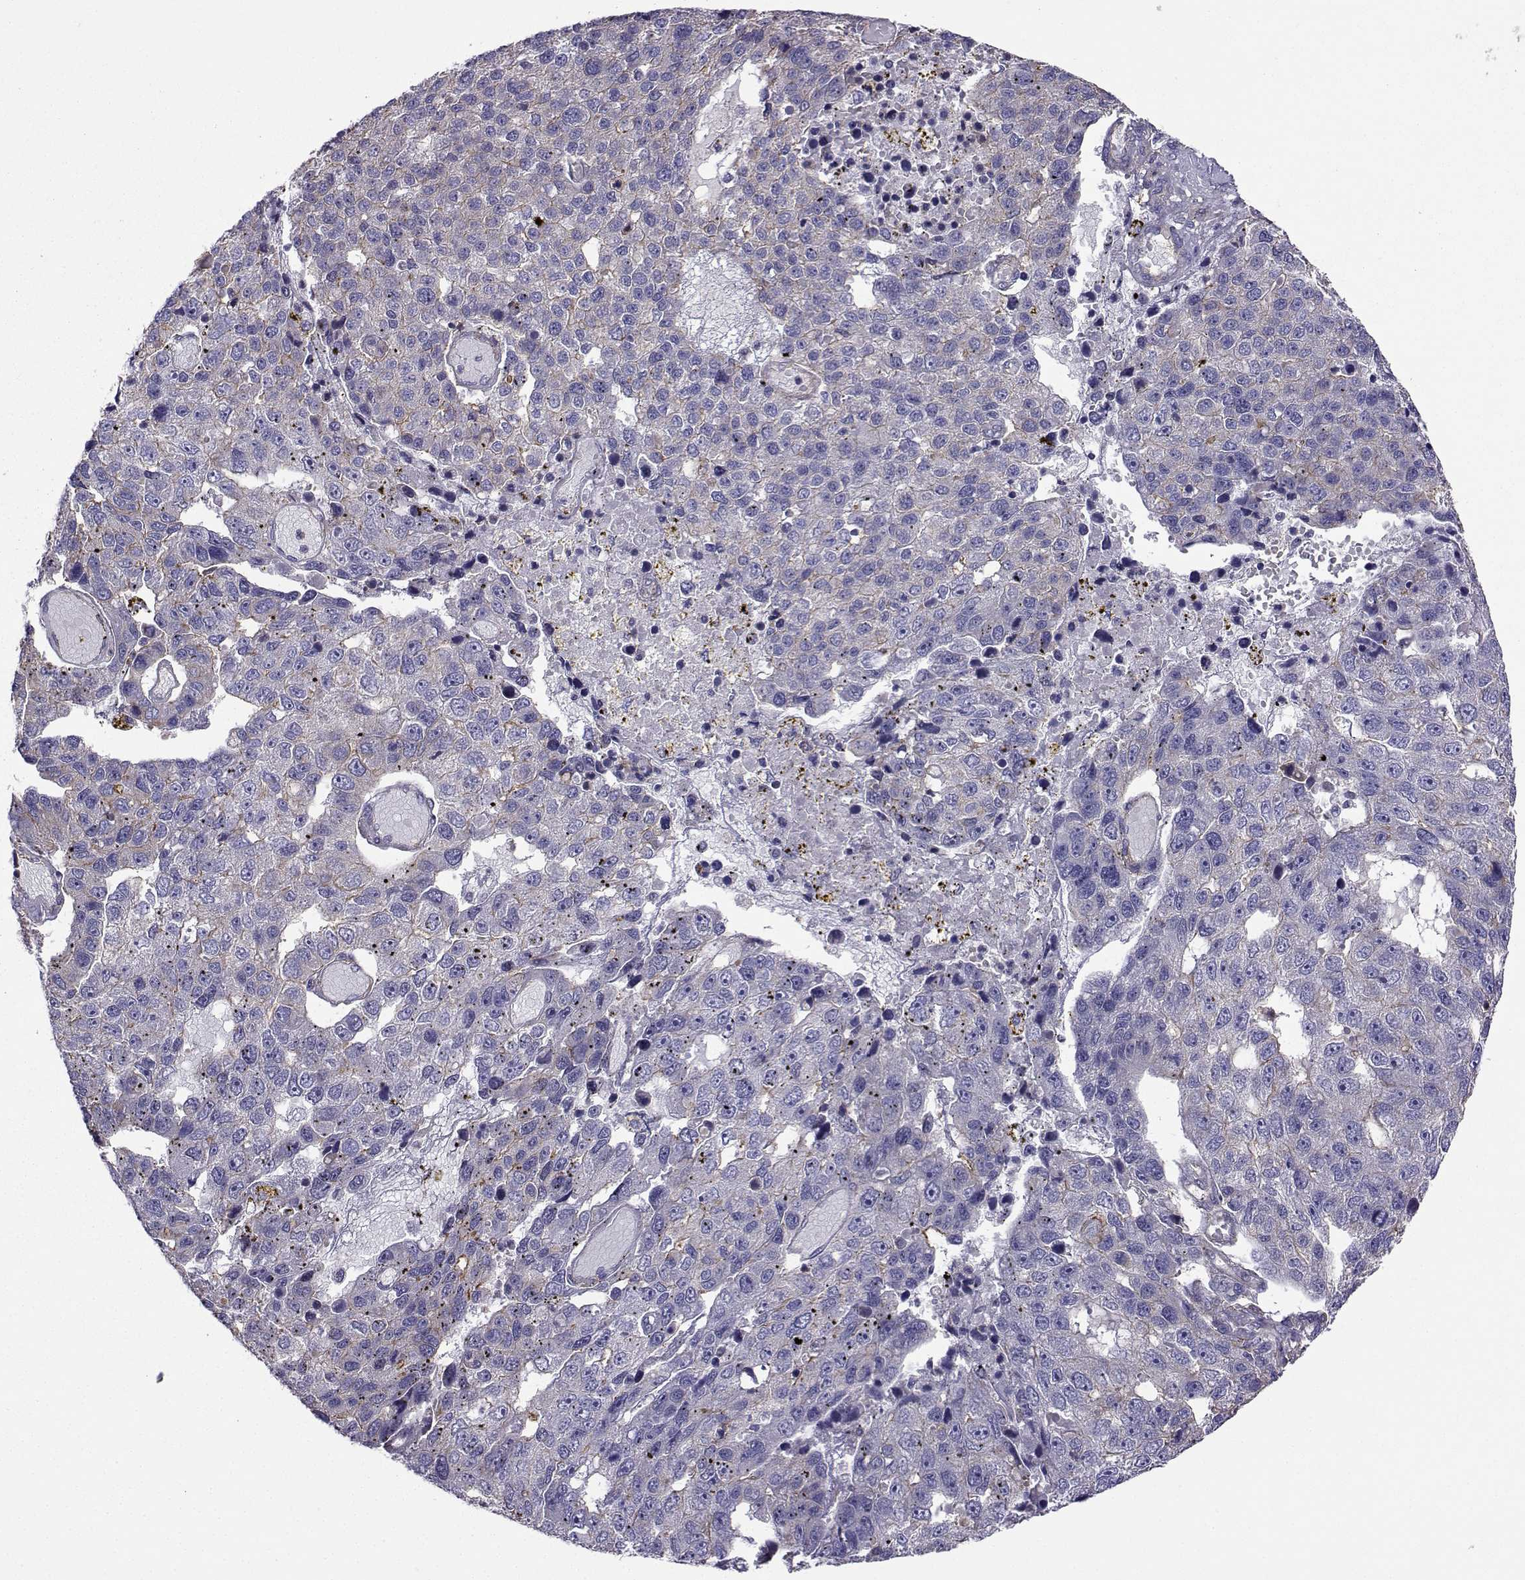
{"staining": {"intensity": "weak", "quantity": "<25%", "location": "cytoplasmic/membranous"}, "tissue": "pancreatic cancer", "cell_type": "Tumor cells", "image_type": "cancer", "snomed": [{"axis": "morphology", "description": "Adenocarcinoma, NOS"}, {"axis": "topography", "description": "Pancreas"}], "caption": "A micrograph of human pancreatic adenocarcinoma is negative for staining in tumor cells. The staining is performed using DAB (3,3'-diaminobenzidine) brown chromogen with nuclei counter-stained in using hematoxylin.", "gene": "ITGB8", "patient": {"sex": "female", "age": 61}}